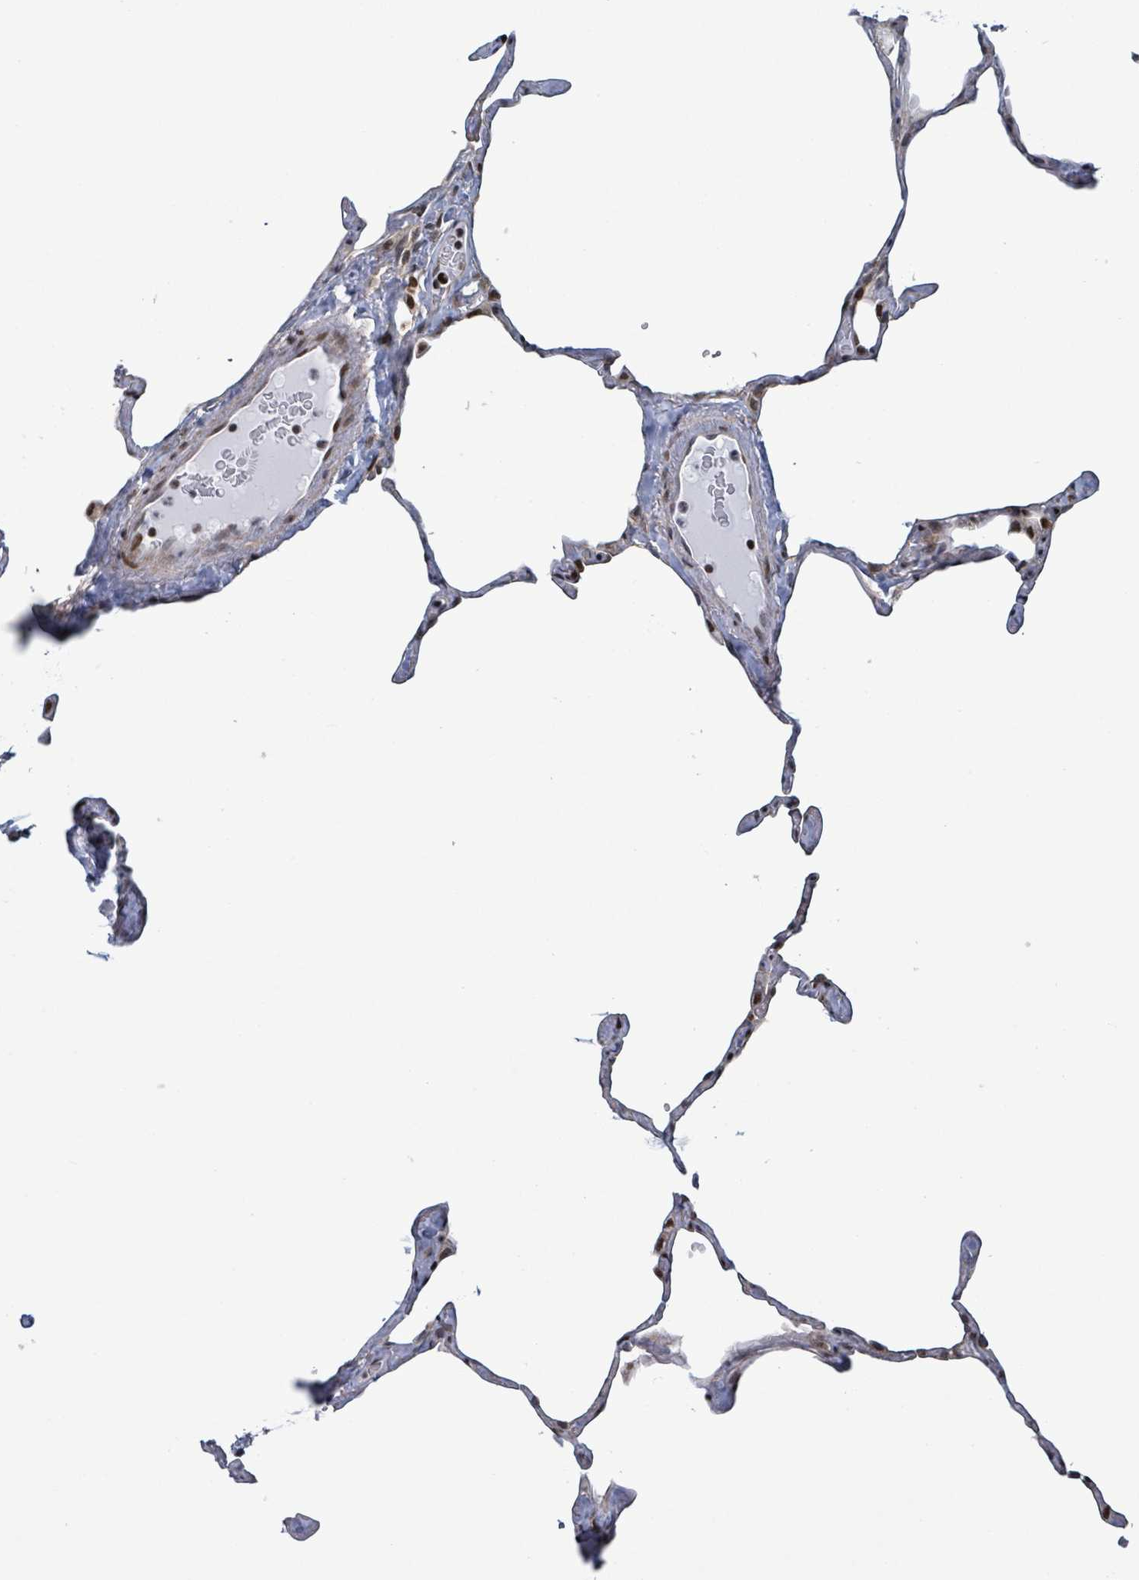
{"staining": {"intensity": "strong", "quantity": "<25%", "location": "nuclear"}, "tissue": "lung", "cell_type": "Alveolar cells", "image_type": "normal", "snomed": [{"axis": "morphology", "description": "Normal tissue, NOS"}, {"axis": "topography", "description": "Lung"}], "caption": "This is an image of immunohistochemistry staining of normal lung, which shows strong staining in the nuclear of alveolar cells.", "gene": "FNDC4", "patient": {"sex": "male", "age": 65}}